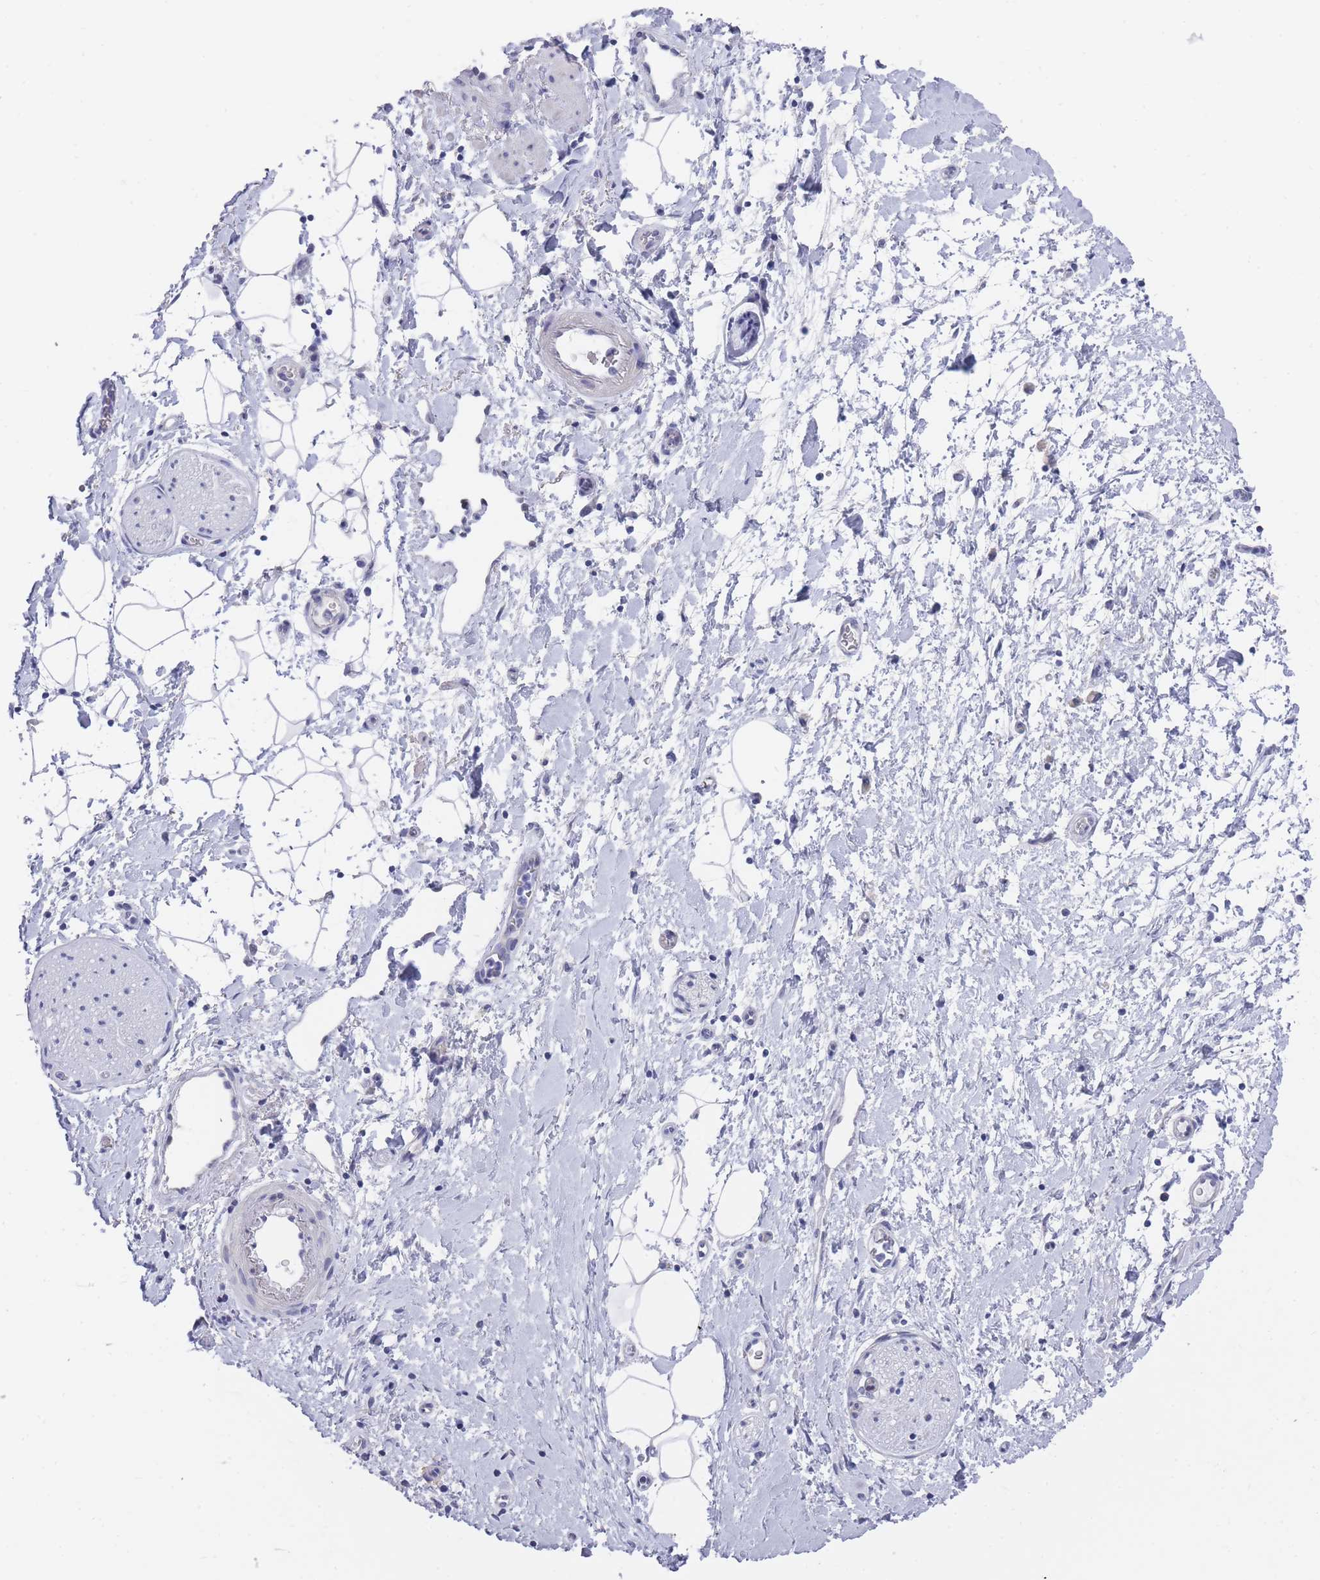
{"staining": {"intensity": "negative", "quantity": "none", "location": "none"}, "tissue": "adipose tissue", "cell_type": "Adipocytes", "image_type": "normal", "snomed": [{"axis": "morphology", "description": "Normal tissue, NOS"}, {"axis": "morphology", "description": "Adenocarcinoma, NOS"}, {"axis": "topography", "description": "Pancreas"}, {"axis": "topography", "description": "Peripheral nerve tissue"}], "caption": "Immunohistochemical staining of unremarkable human adipose tissue reveals no significant expression in adipocytes.", "gene": "PIGU", "patient": {"sex": "female", "age": 77}}